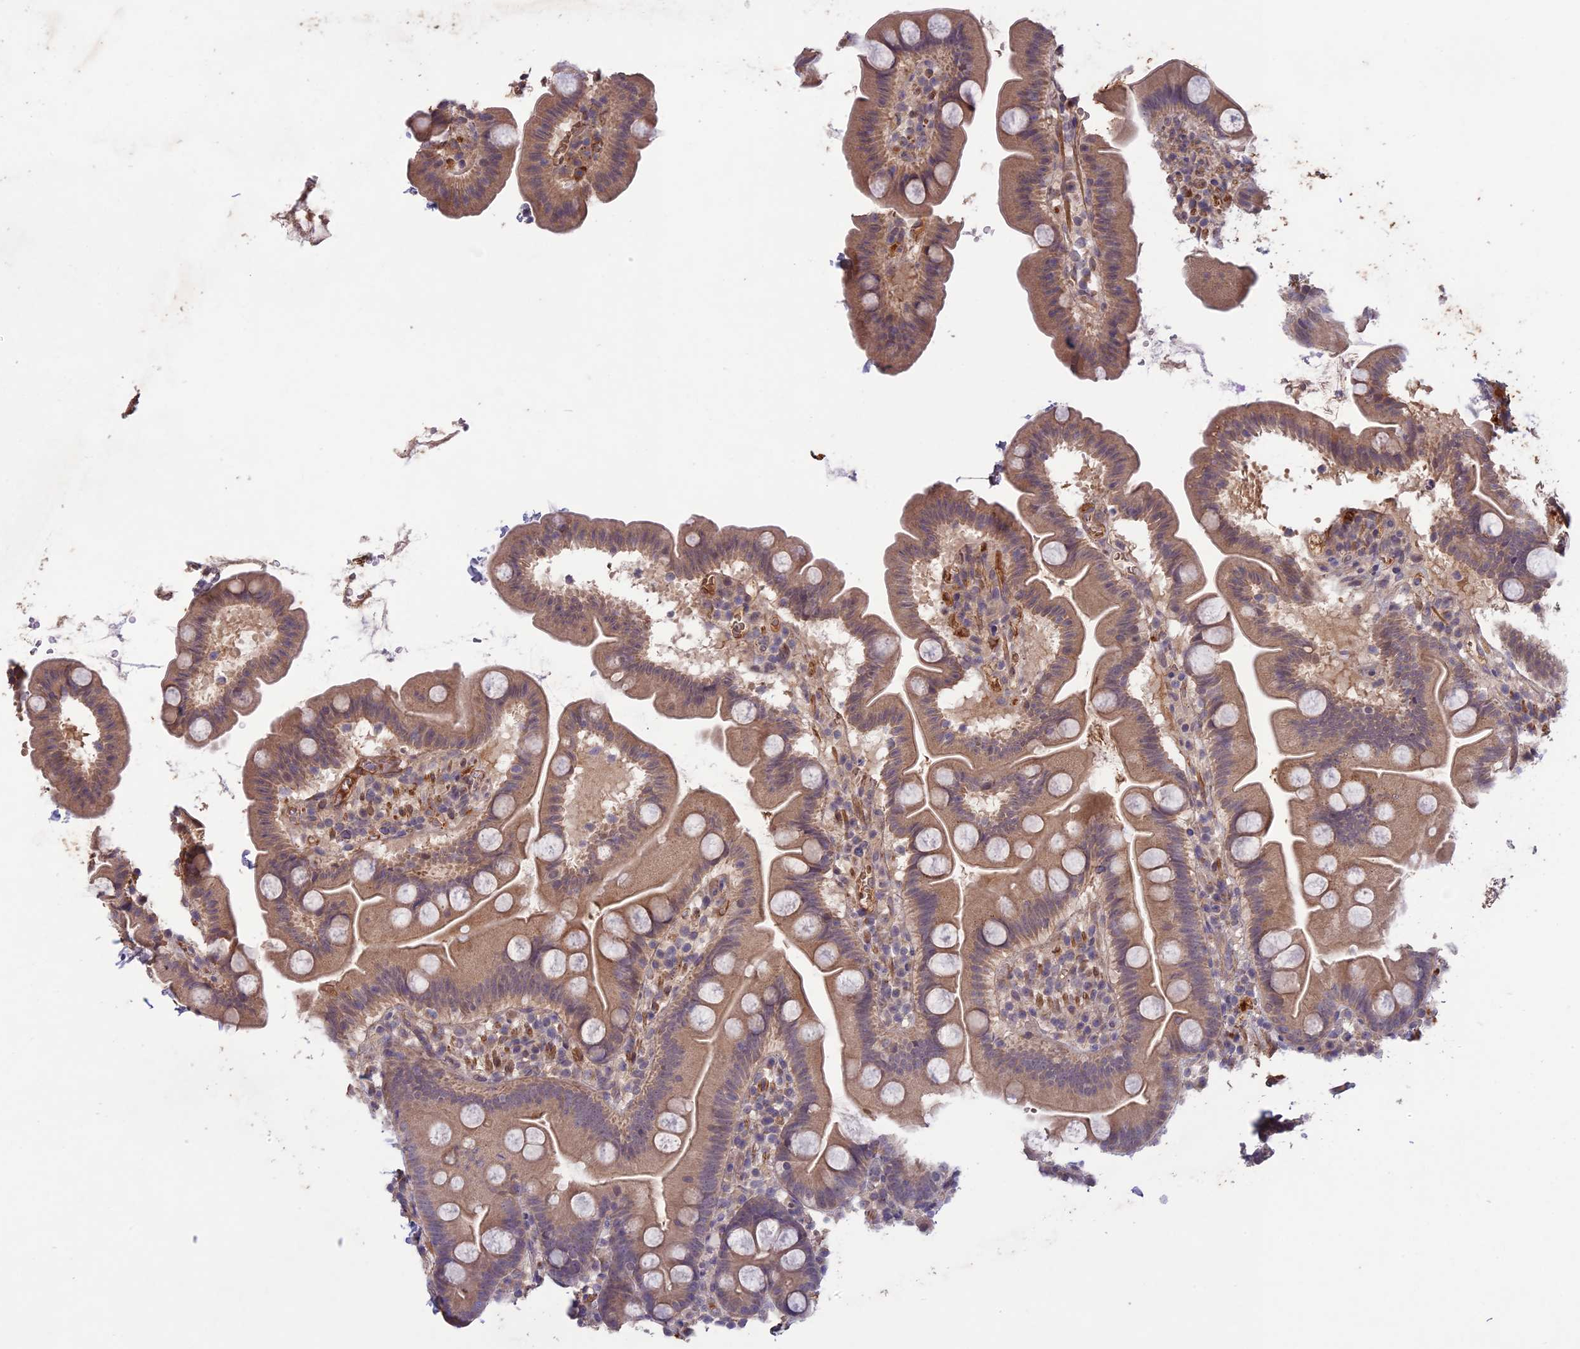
{"staining": {"intensity": "weak", "quantity": ">75%", "location": "cytoplasmic/membranous"}, "tissue": "small intestine", "cell_type": "Glandular cells", "image_type": "normal", "snomed": [{"axis": "morphology", "description": "Normal tissue, NOS"}, {"axis": "topography", "description": "Small intestine"}], "caption": "Glandular cells display weak cytoplasmic/membranous staining in approximately >75% of cells in benign small intestine. The staining was performed using DAB, with brown indicating positive protein expression. Nuclei are stained blue with hematoxylin.", "gene": "ADO", "patient": {"sex": "female", "age": 68}}